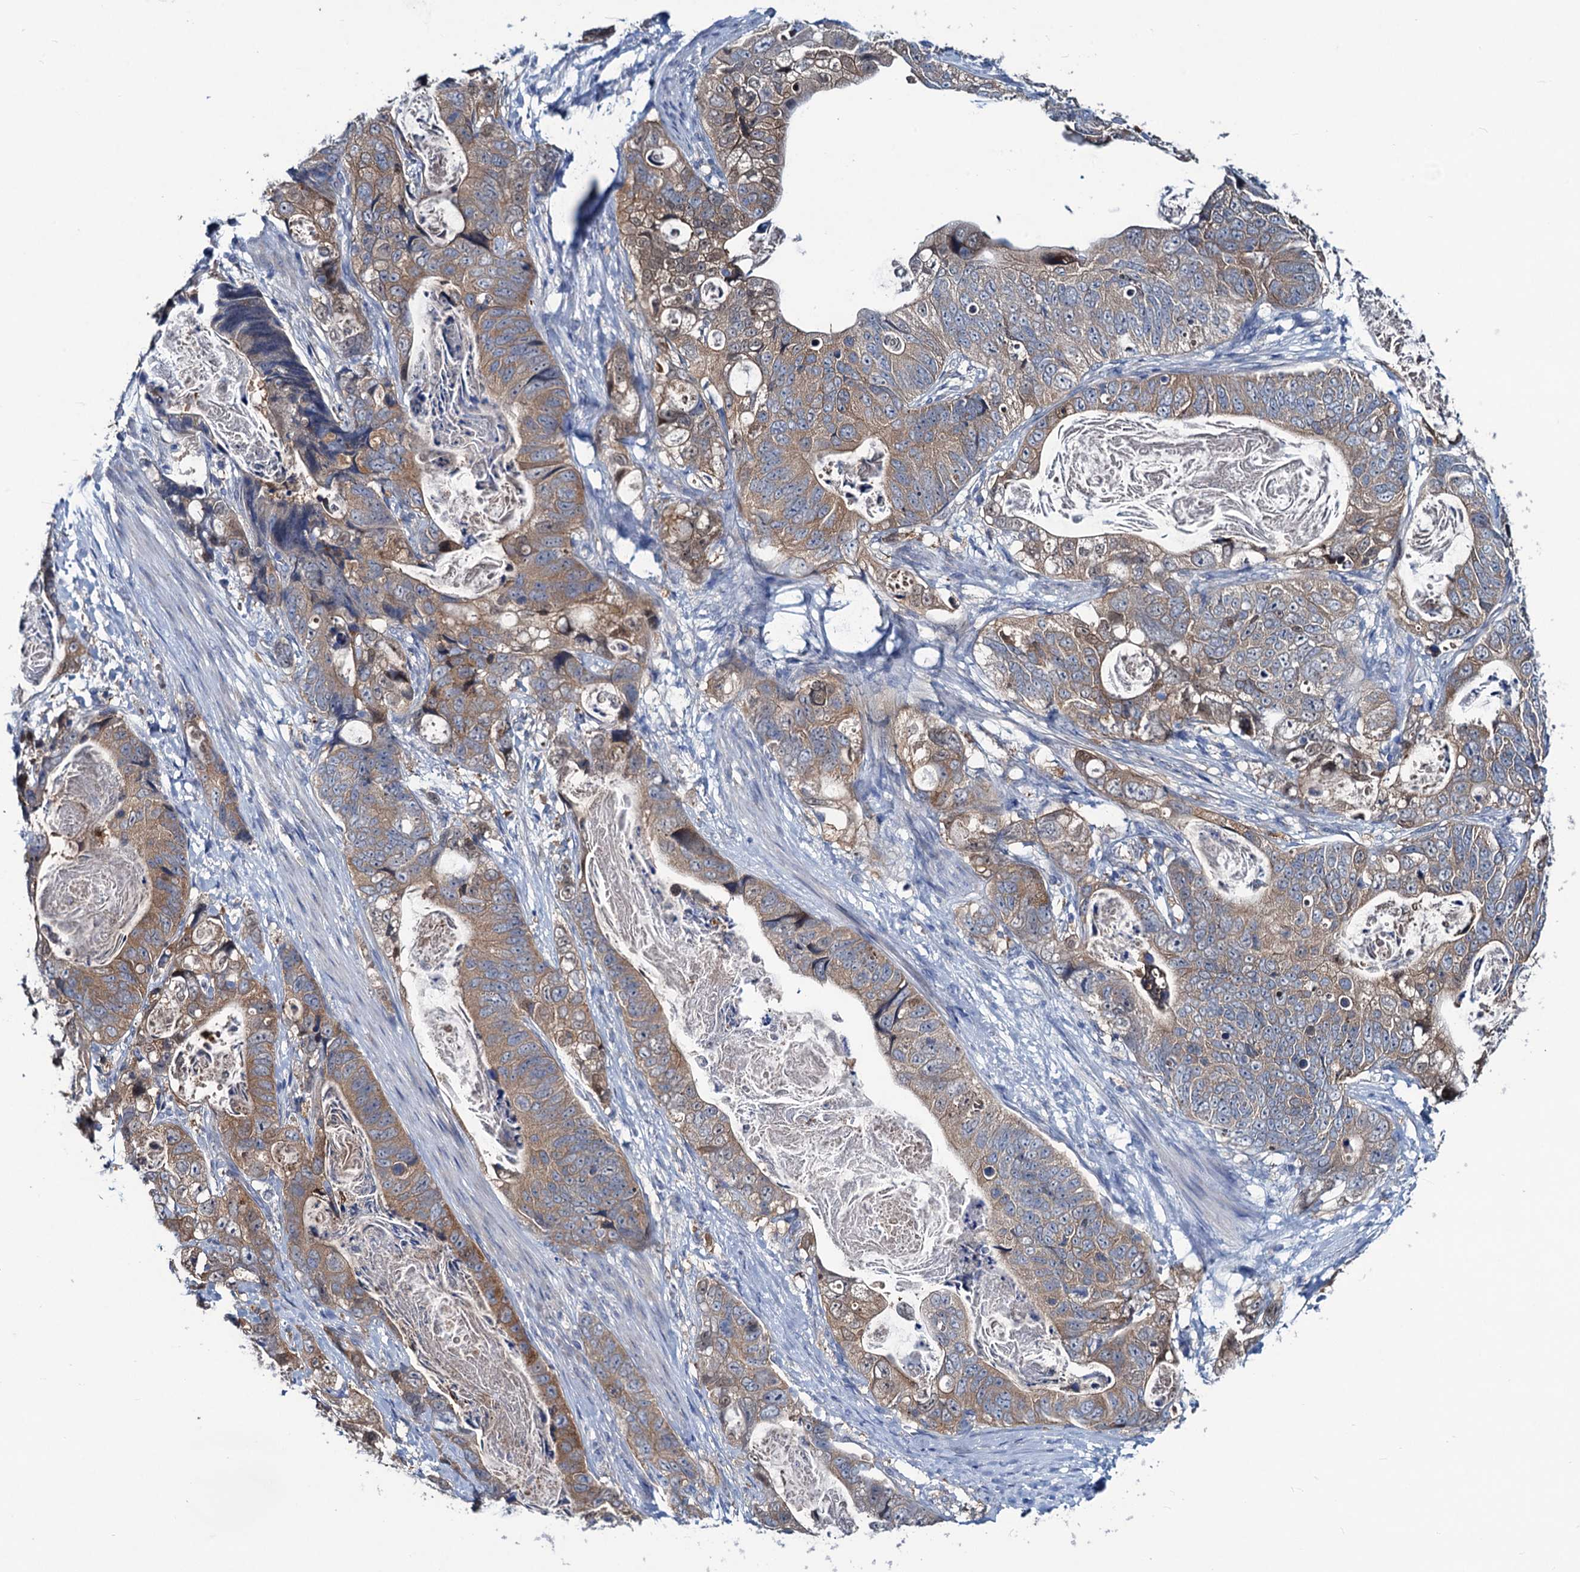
{"staining": {"intensity": "weak", "quantity": ">75%", "location": "cytoplasmic/membranous"}, "tissue": "stomach cancer", "cell_type": "Tumor cells", "image_type": "cancer", "snomed": [{"axis": "morphology", "description": "Normal tissue, NOS"}, {"axis": "morphology", "description": "Adenocarcinoma, NOS"}, {"axis": "topography", "description": "Stomach"}], "caption": "IHC (DAB) staining of human adenocarcinoma (stomach) reveals weak cytoplasmic/membranous protein expression in about >75% of tumor cells.", "gene": "RTKN2", "patient": {"sex": "female", "age": 89}}